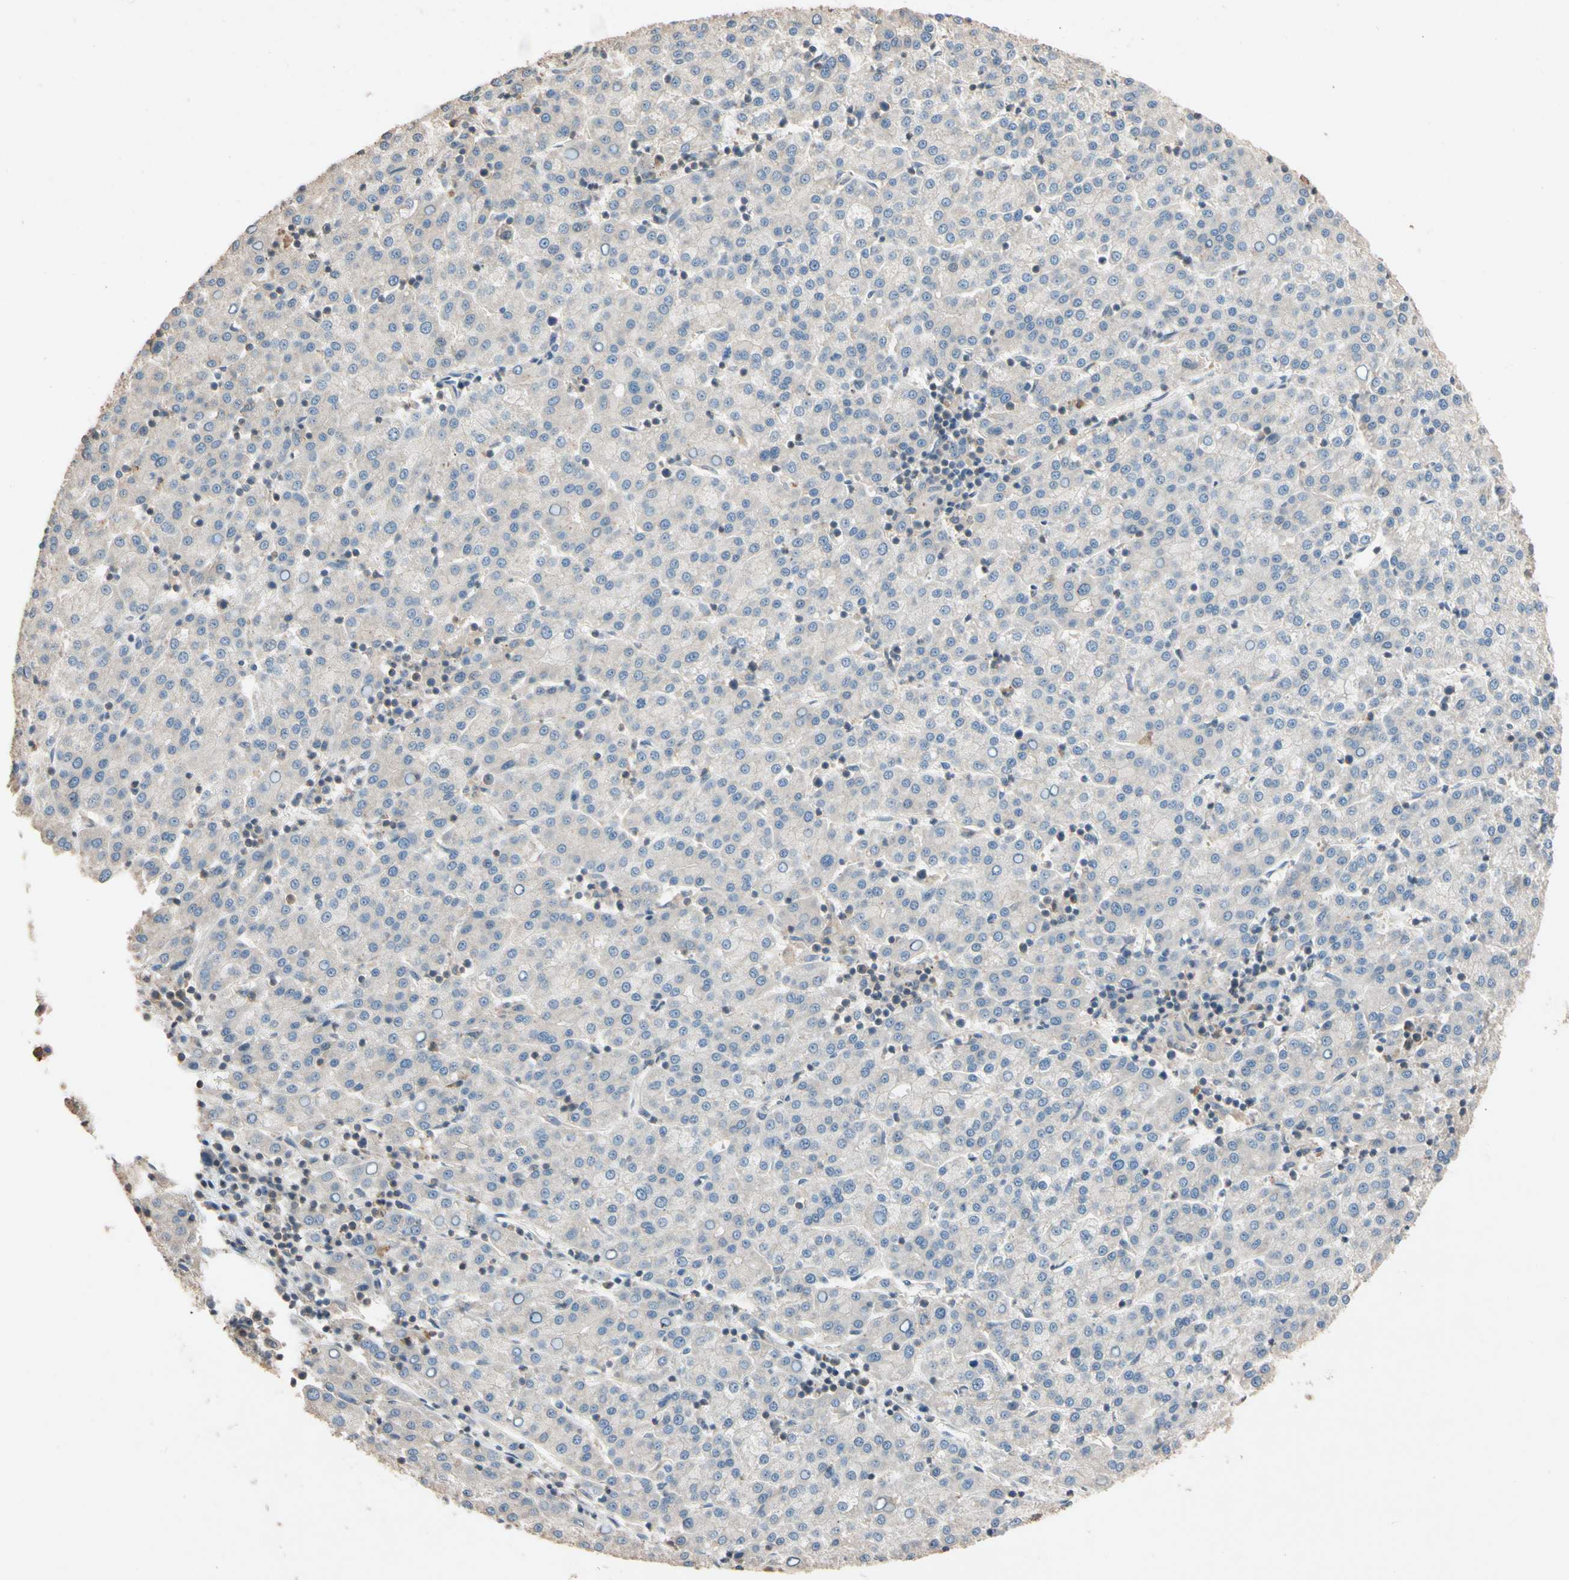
{"staining": {"intensity": "negative", "quantity": "none", "location": "none"}, "tissue": "liver cancer", "cell_type": "Tumor cells", "image_type": "cancer", "snomed": [{"axis": "morphology", "description": "Carcinoma, Hepatocellular, NOS"}, {"axis": "topography", "description": "Liver"}], "caption": "Immunohistochemistry histopathology image of liver hepatocellular carcinoma stained for a protein (brown), which reveals no positivity in tumor cells.", "gene": "MAP3K7", "patient": {"sex": "female", "age": 58}}